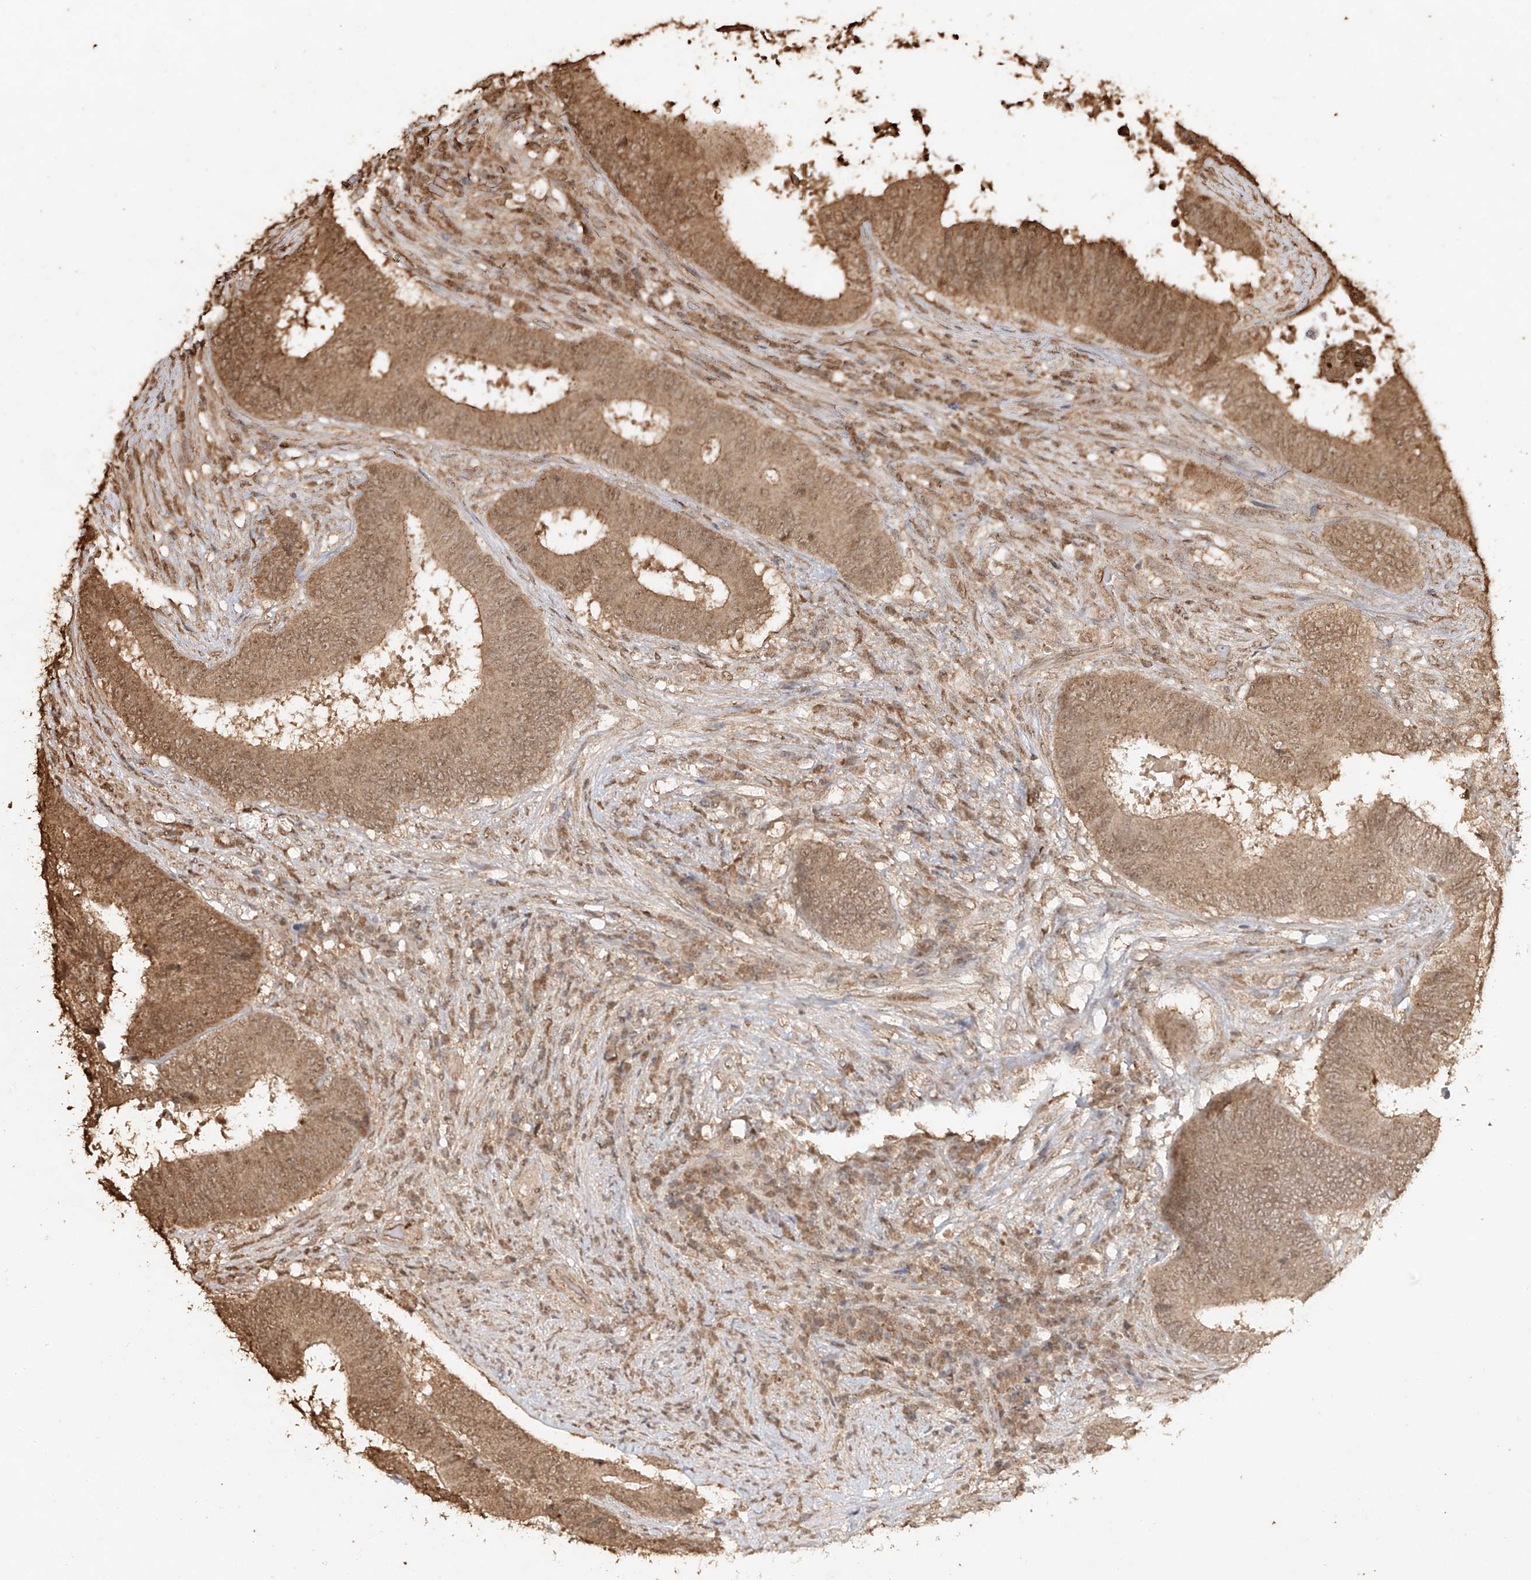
{"staining": {"intensity": "moderate", "quantity": ">75%", "location": "cytoplasmic/membranous,nuclear"}, "tissue": "colorectal cancer", "cell_type": "Tumor cells", "image_type": "cancer", "snomed": [{"axis": "morphology", "description": "Adenocarcinoma, NOS"}, {"axis": "topography", "description": "Rectum"}], "caption": "Protein analysis of colorectal cancer (adenocarcinoma) tissue demonstrates moderate cytoplasmic/membranous and nuclear expression in approximately >75% of tumor cells. (Brightfield microscopy of DAB IHC at high magnification).", "gene": "TIGAR", "patient": {"sex": "male", "age": 72}}